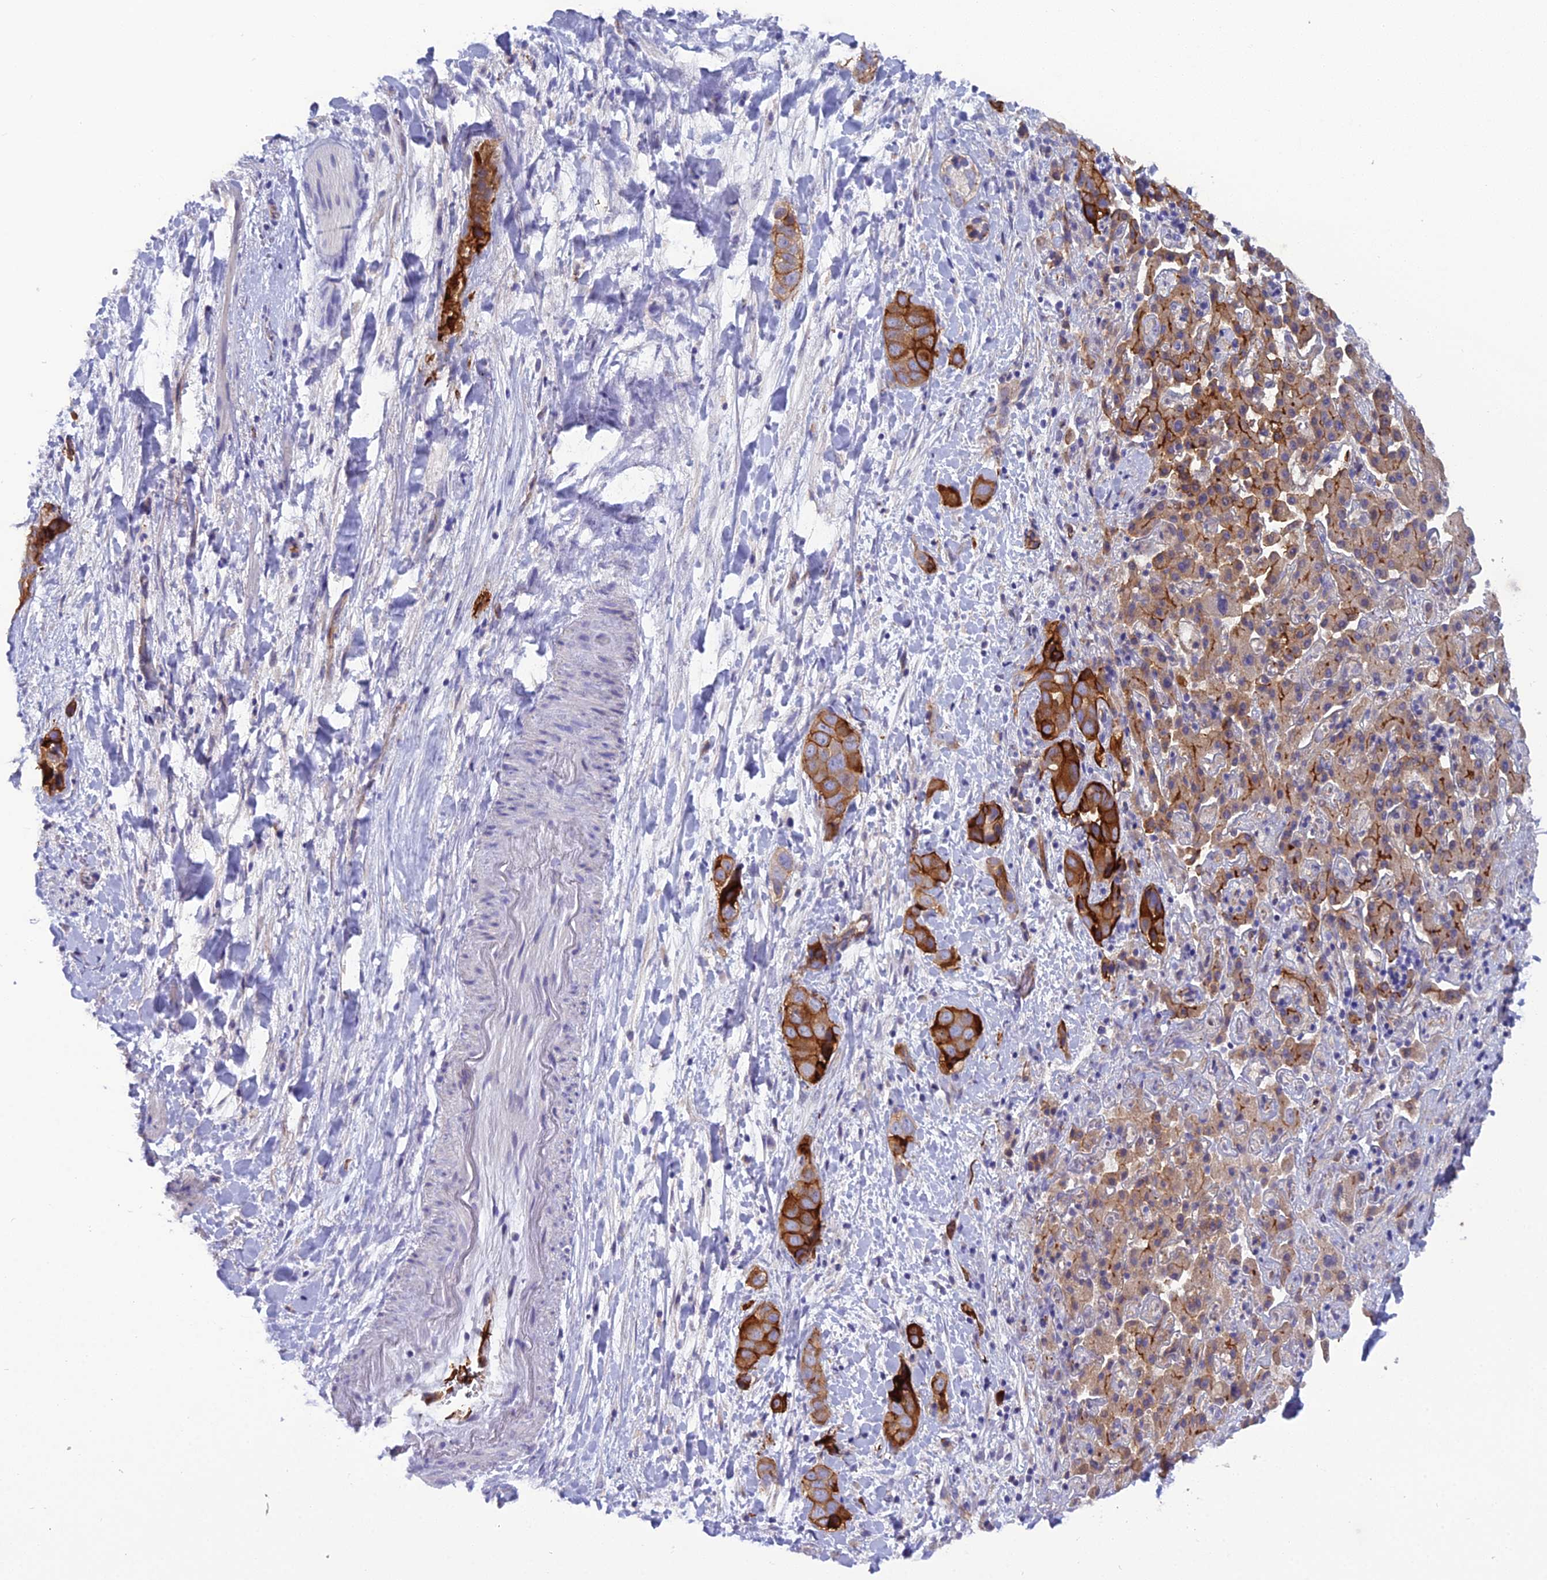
{"staining": {"intensity": "strong", "quantity": ">75%", "location": "cytoplasmic/membranous"}, "tissue": "liver cancer", "cell_type": "Tumor cells", "image_type": "cancer", "snomed": [{"axis": "morphology", "description": "Cholangiocarcinoma"}, {"axis": "topography", "description": "Liver"}], "caption": "Protein expression analysis of cholangiocarcinoma (liver) reveals strong cytoplasmic/membranous expression in approximately >75% of tumor cells. (Brightfield microscopy of DAB IHC at high magnification).", "gene": "CFAP47", "patient": {"sex": "female", "age": 52}}